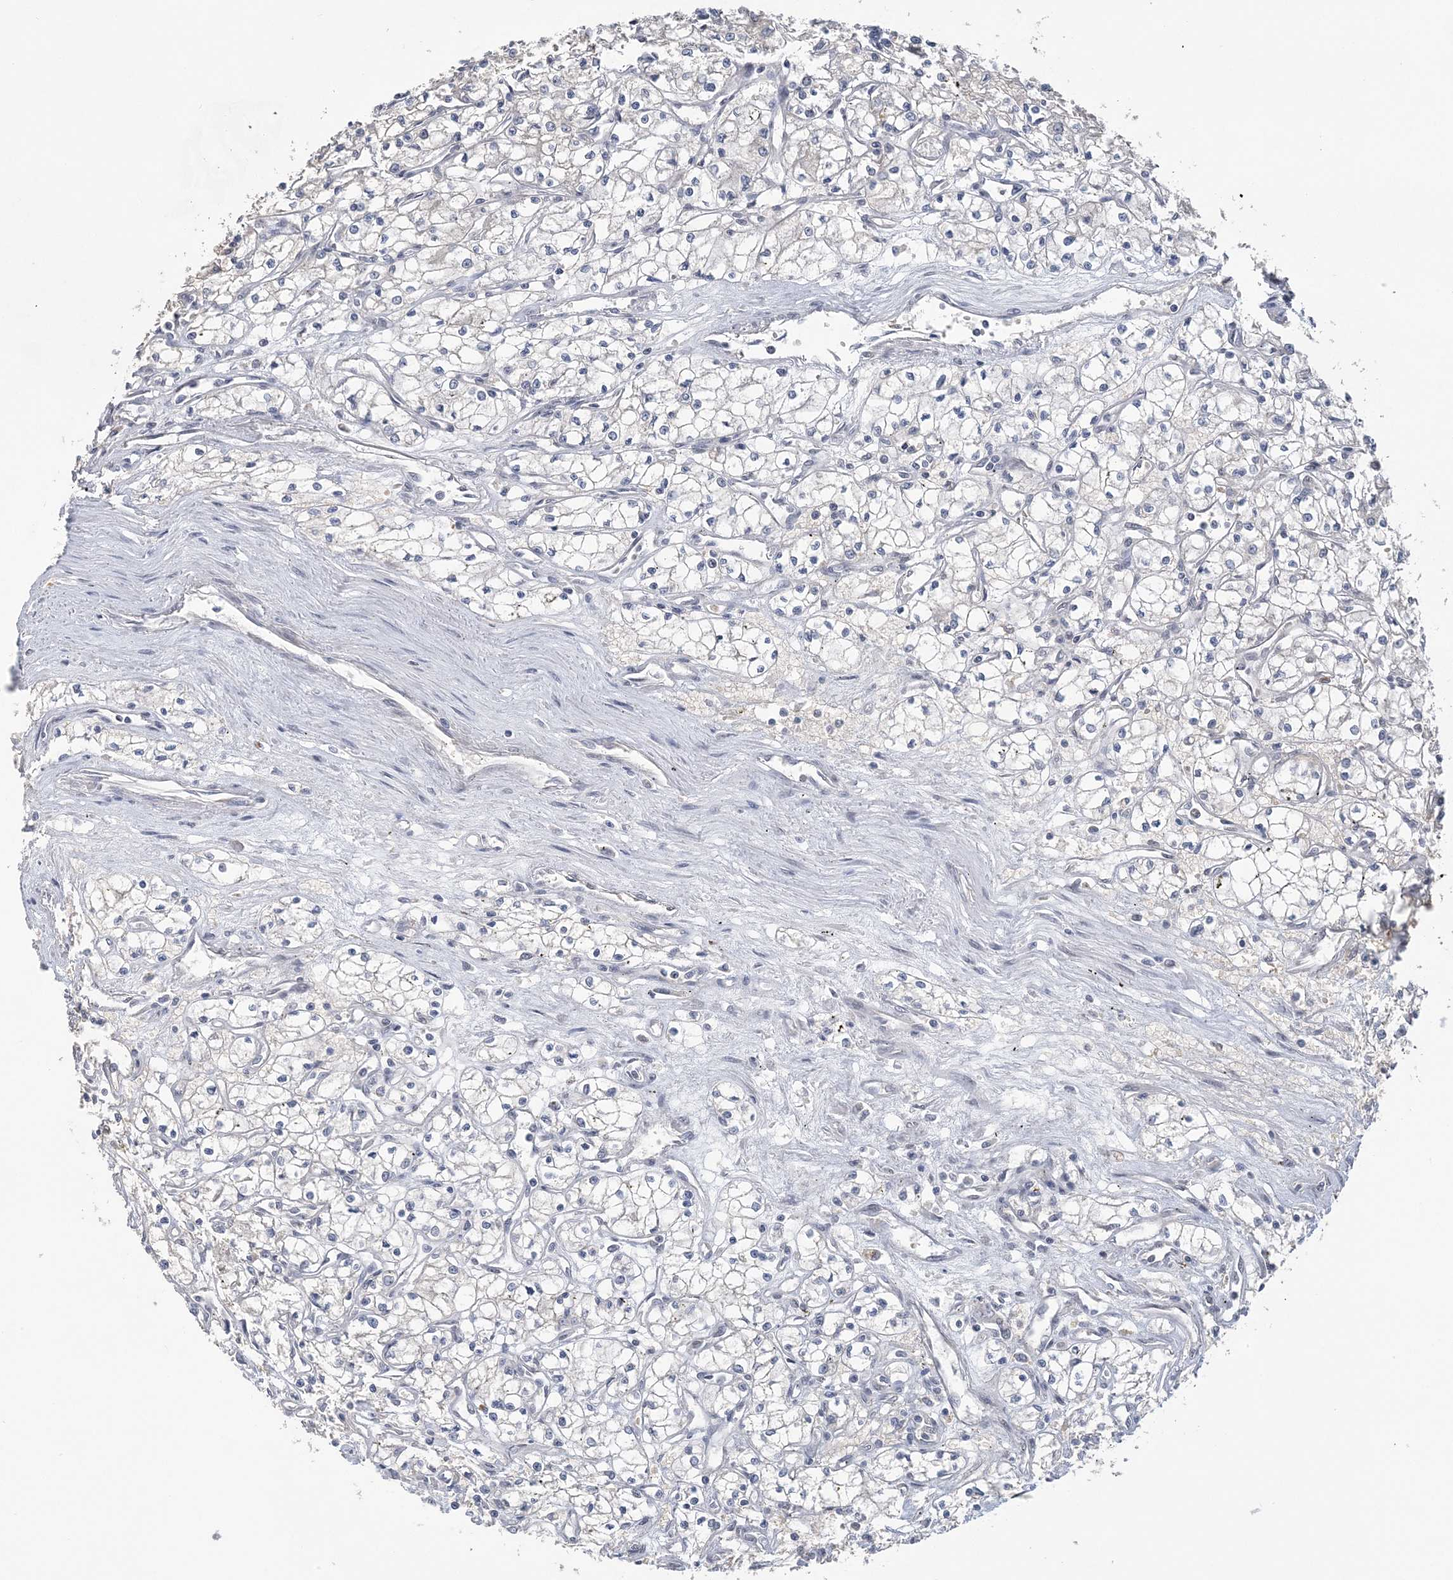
{"staining": {"intensity": "negative", "quantity": "none", "location": "none"}, "tissue": "renal cancer", "cell_type": "Tumor cells", "image_type": "cancer", "snomed": [{"axis": "morphology", "description": "Adenocarcinoma, NOS"}, {"axis": "topography", "description": "Kidney"}], "caption": "This is a histopathology image of immunohistochemistry staining of renal adenocarcinoma, which shows no positivity in tumor cells.", "gene": "ZBTB7A", "patient": {"sex": "male", "age": 59}}